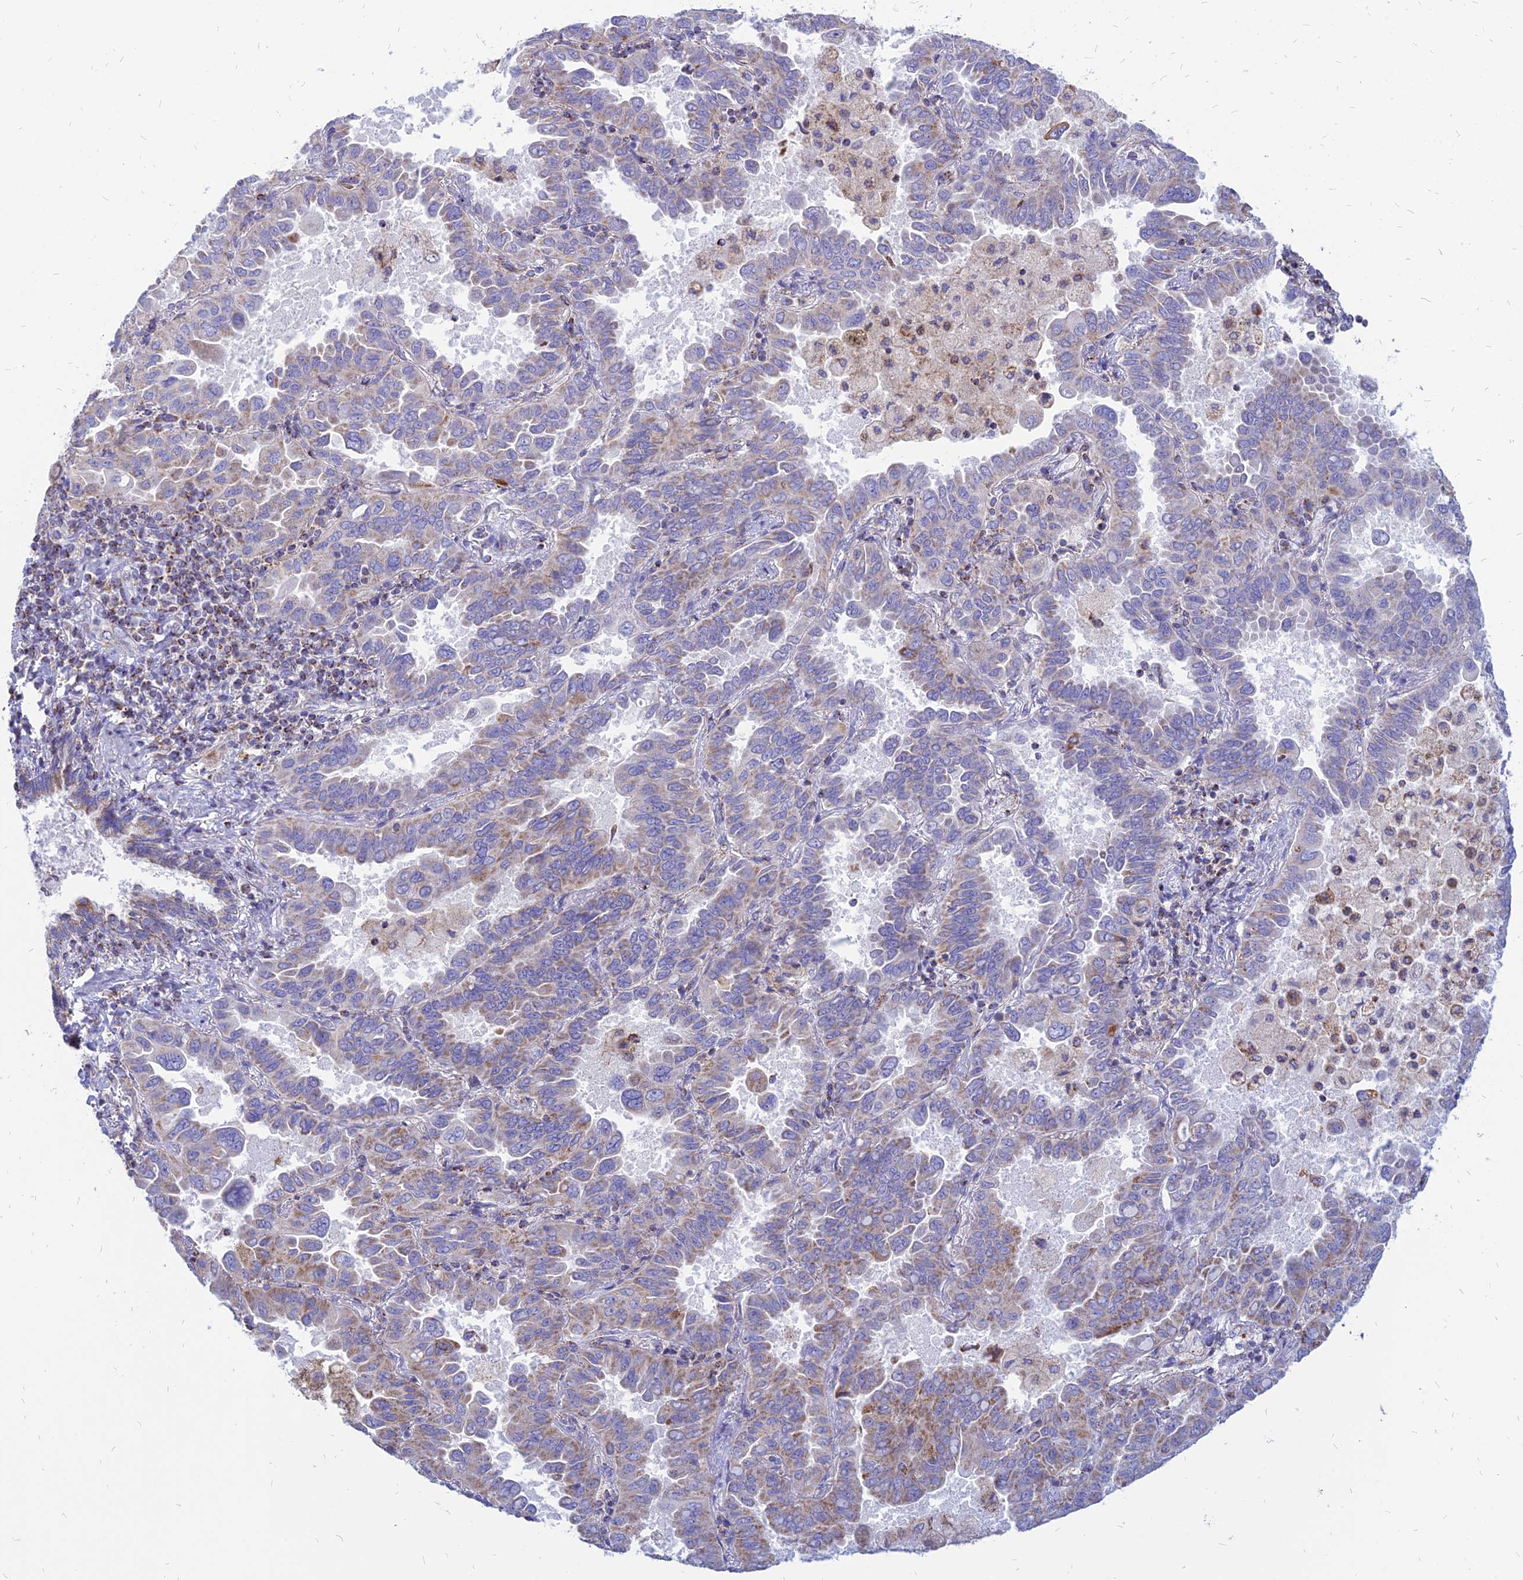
{"staining": {"intensity": "moderate", "quantity": "<25%", "location": "cytoplasmic/membranous"}, "tissue": "lung cancer", "cell_type": "Tumor cells", "image_type": "cancer", "snomed": [{"axis": "morphology", "description": "Adenocarcinoma, NOS"}, {"axis": "topography", "description": "Lung"}], "caption": "About <25% of tumor cells in lung adenocarcinoma exhibit moderate cytoplasmic/membranous protein staining as visualized by brown immunohistochemical staining.", "gene": "PACC1", "patient": {"sex": "male", "age": 64}}